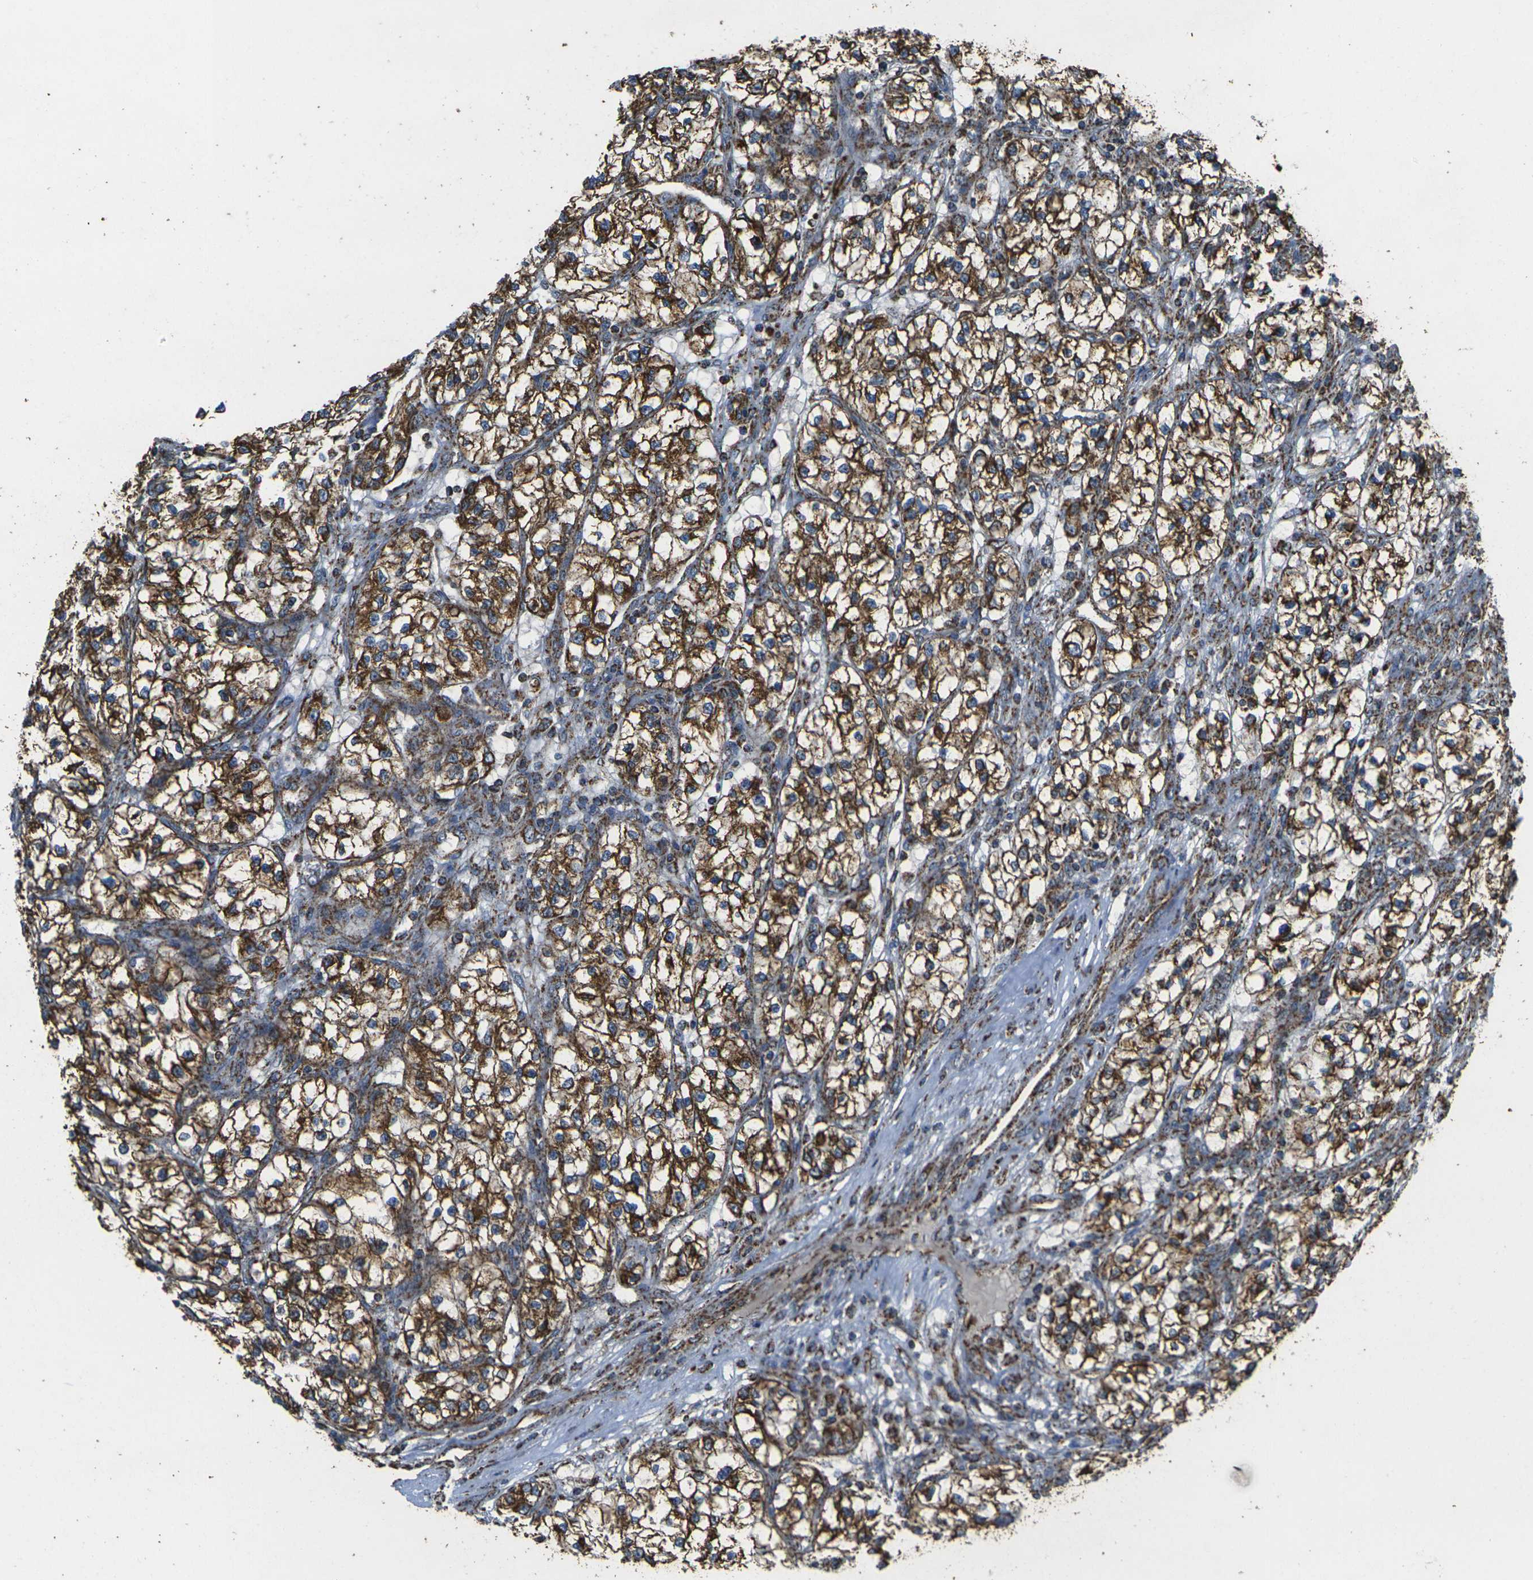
{"staining": {"intensity": "strong", "quantity": ">75%", "location": "cytoplasmic/membranous"}, "tissue": "renal cancer", "cell_type": "Tumor cells", "image_type": "cancer", "snomed": [{"axis": "morphology", "description": "Adenocarcinoma, NOS"}, {"axis": "topography", "description": "Kidney"}], "caption": "This is a photomicrograph of IHC staining of renal cancer (adenocarcinoma), which shows strong expression in the cytoplasmic/membranous of tumor cells.", "gene": "KLHL5", "patient": {"sex": "female", "age": 57}}